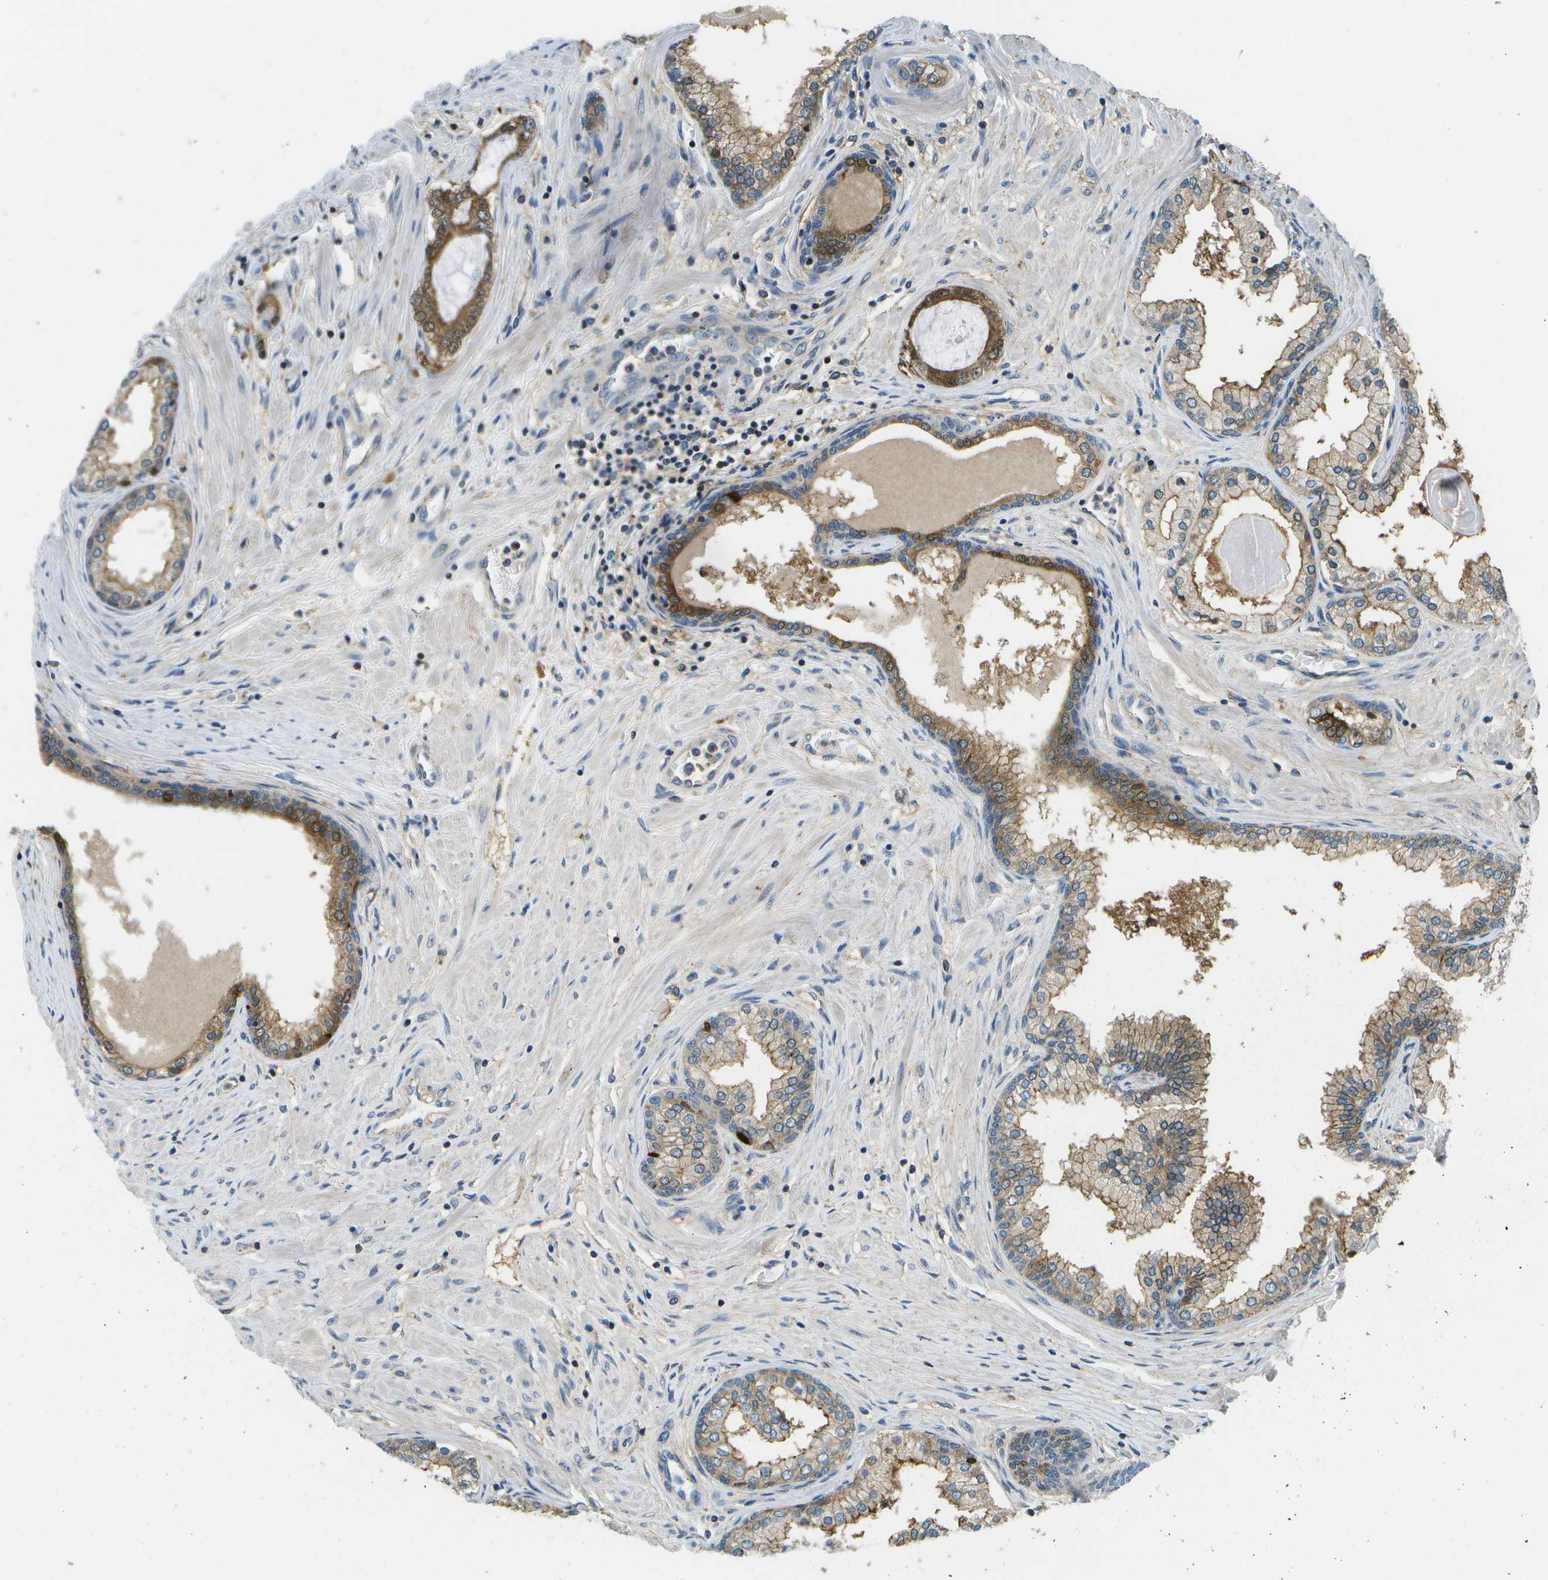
{"staining": {"intensity": "moderate", "quantity": ">75%", "location": "cytoplasmic/membranous"}, "tissue": "prostate cancer", "cell_type": "Tumor cells", "image_type": "cancer", "snomed": [{"axis": "morphology", "description": "Adenocarcinoma, Low grade"}, {"axis": "topography", "description": "Prostate"}], "caption": "Immunohistochemical staining of prostate low-grade adenocarcinoma exhibits moderate cytoplasmic/membranous protein expression in approximately >75% of tumor cells.", "gene": "LRRC66", "patient": {"sex": "male", "age": 63}}